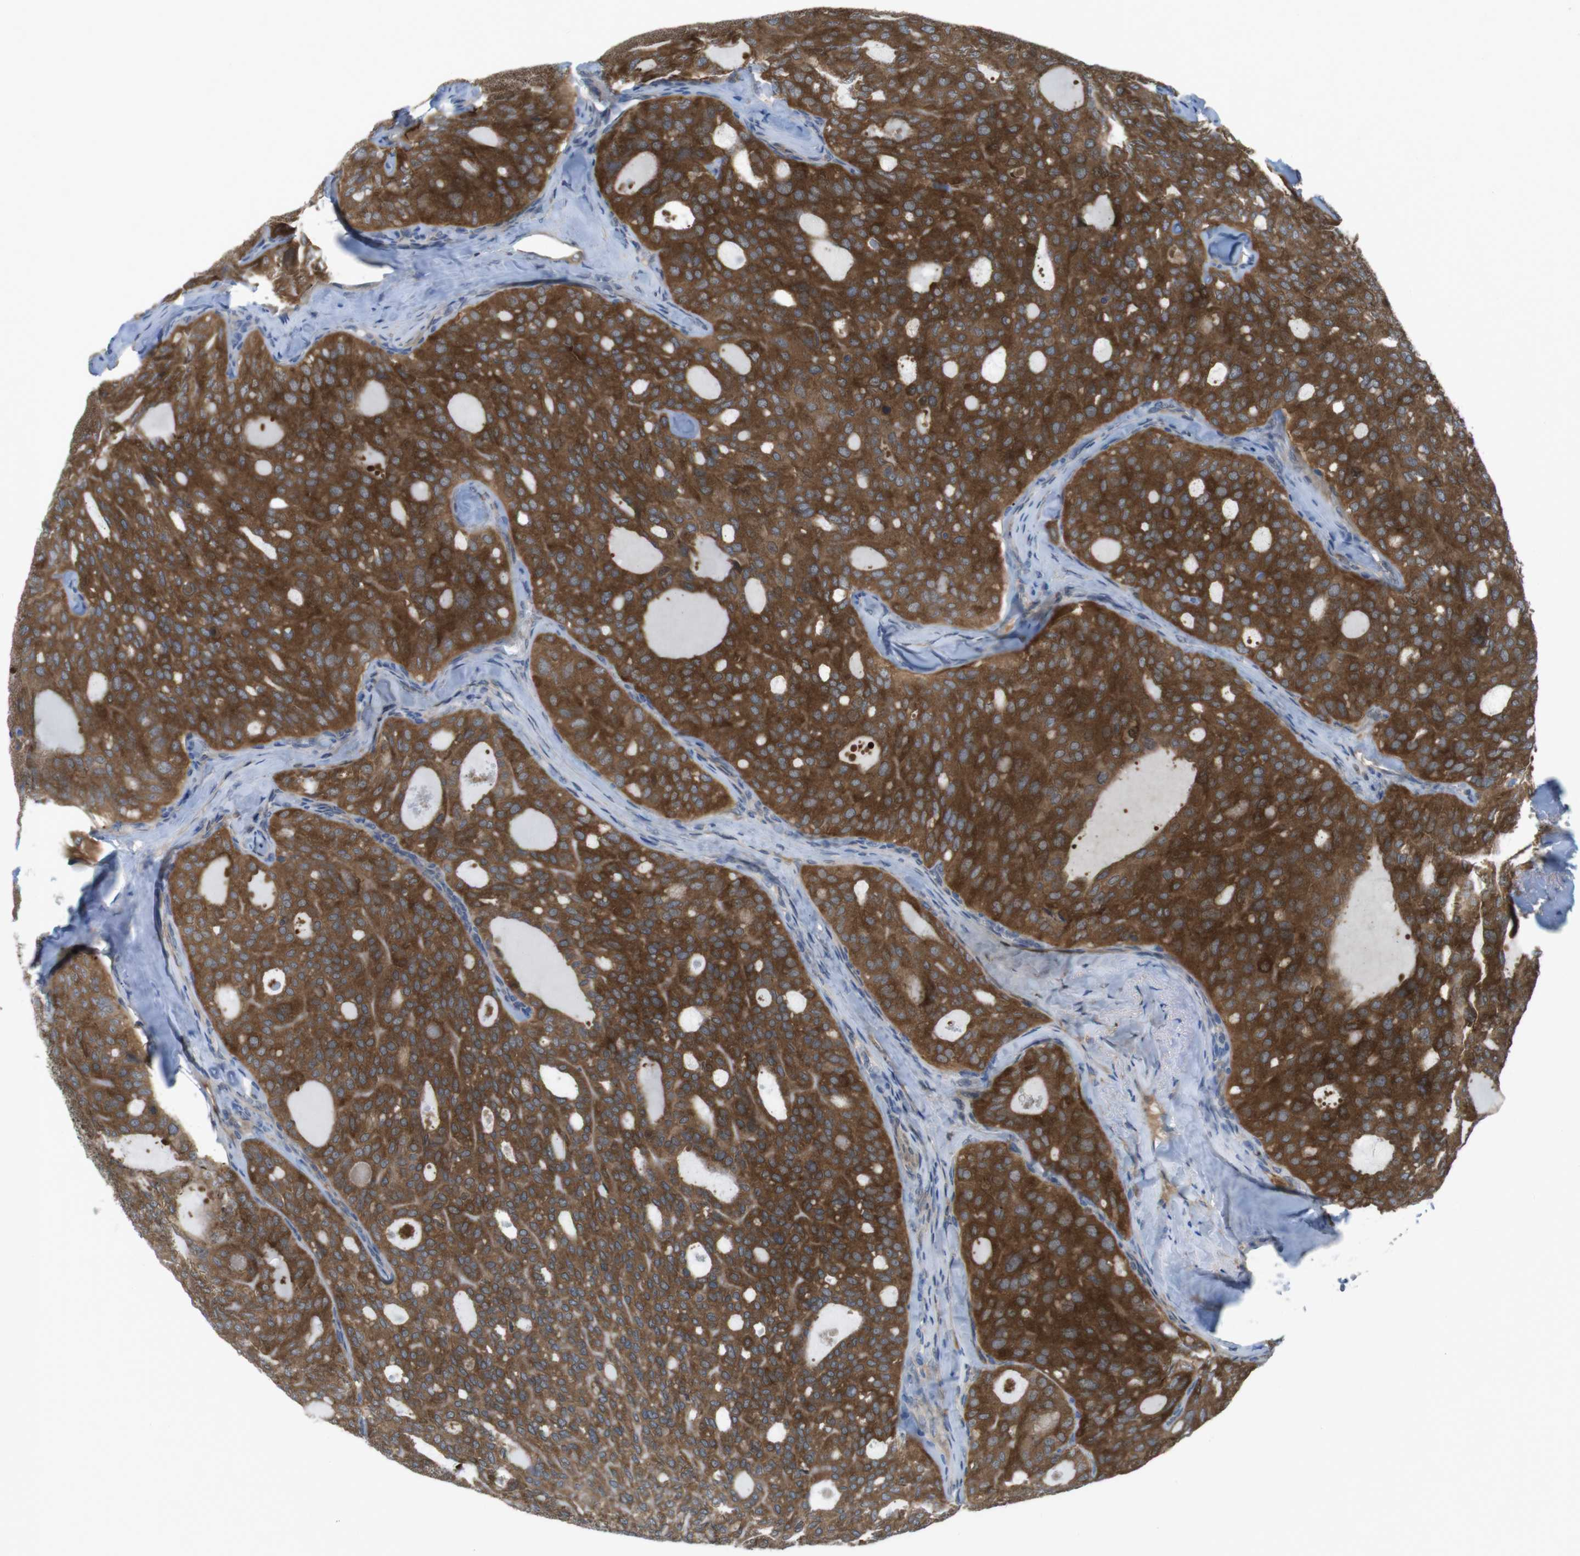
{"staining": {"intensity": "strong", "quantity": ">75%", "location": "cytoplasmic/membranous"}, "tissue": "thyroid cancer", "cell_type": "Tumor cells", "image_type": "cancer", "snomed": [{"axis": "morphology", "description": "Follicular adenoma carcinoma, NOS"}, {"axis": "topography", "description": "Thyroid gland"}], "caption": "IHC (DAB) staining of human thyroid cancer exhibits strong cytoplasmic/membranous protein positivity in approximately >75% of tumor cells.", "gene": "MTHFD1", "patient": {"sex": "male", "age": 75}}